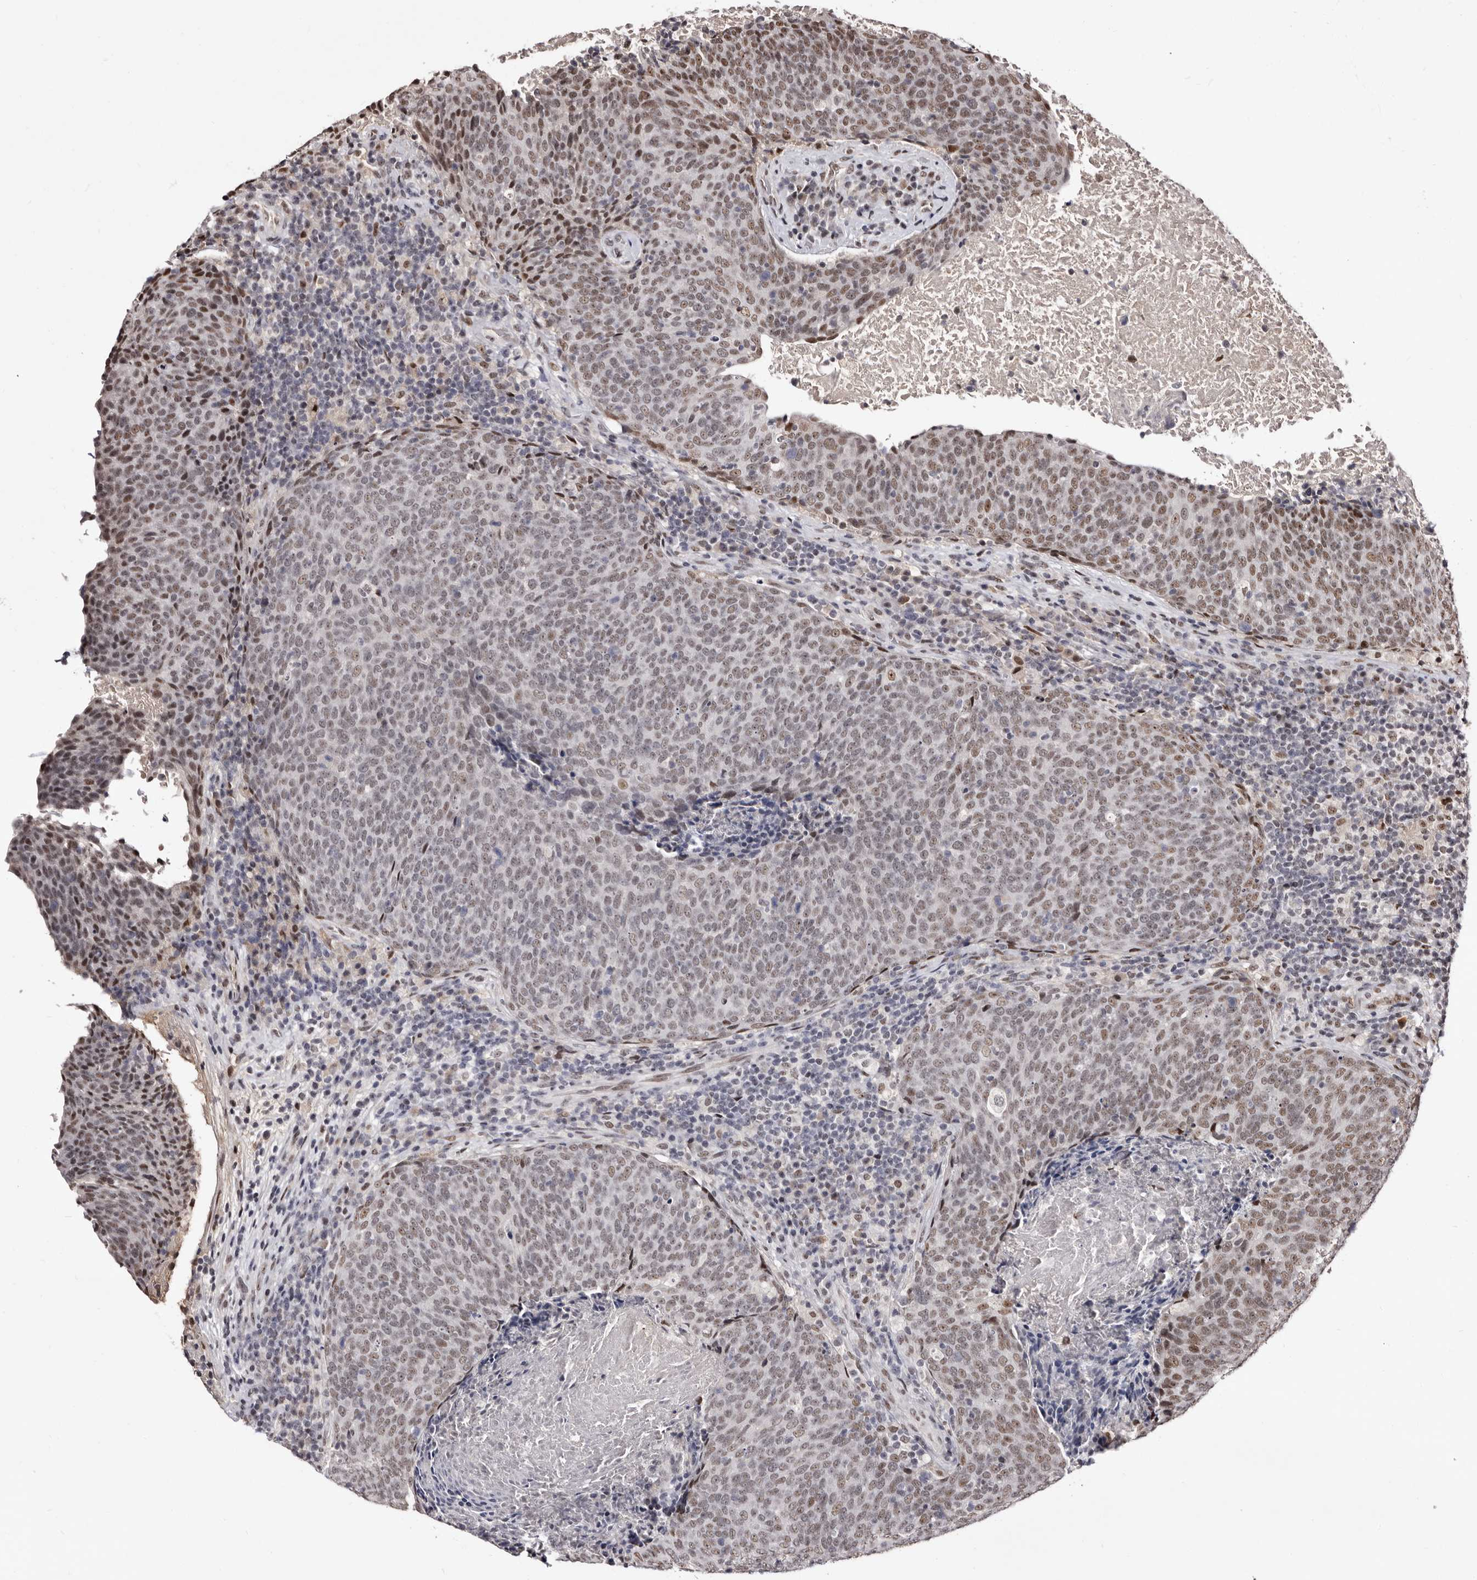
{"staining": {"intensity": "weak", "quantity": ">75%", "location": "nuclear"}, "tissue": "head and neck cancer", "cell_type": "Tumor cells", "image_type": "cancer", "snomed": [{"axis": "morphology", "description": "Squamous cell carcinoma, NOS"}, {"axis": "morphology", "description": "Squamous cell carcinoma, metastatic, NOS"}, {"axis": "topography", "description": "Lymph node"}, {"axis": "topography", "description": "Head-Neck"}], "caption": "IHC of human head and neck squamous cell carcinoma displays low levels of weak nuclear staining in about >75% of tumor cells. Immunohistochemistry stains the protein in brown and the nuclei are stained blue.", "gene": "ANAPC11", "patient": {"sex": "male", "age": 62}}